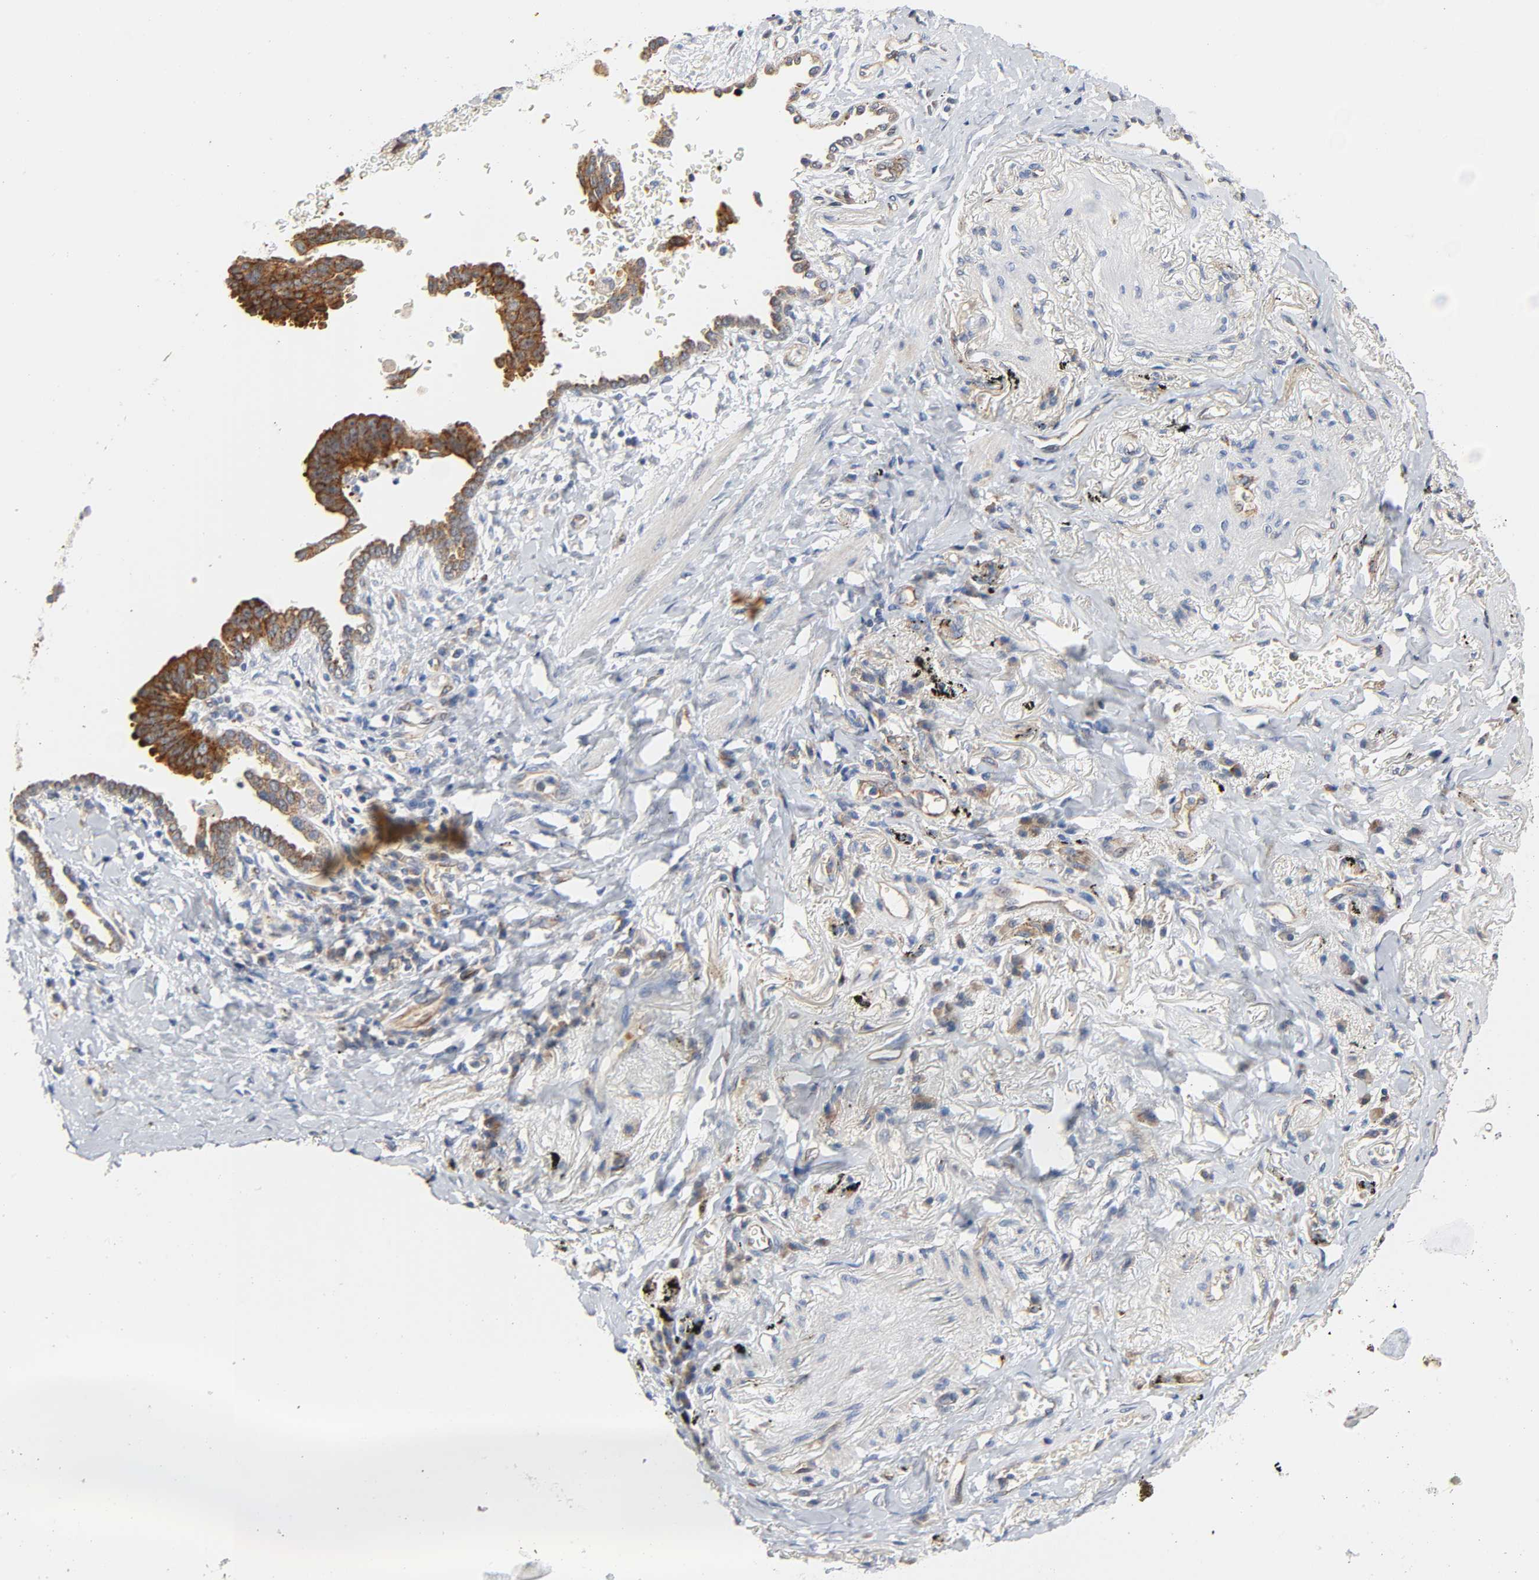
{"staining": {"intensity": "strong", "quantity": ">75%", "location": "cytoplasmic/membranous"}, "tissue": "lung cancer", "cell_type": "Tumor cells", "image_type": "cancer", "snomed": [{"axis": "morphology", "description": "Adenocarcinoma, NOS"}, {"axis": "topography", "description": "Lung"}], "caption": "Protein staining reveals strong cytoplasmic/membranous staining in about >75% of tumor cells in lung cancer (adenocarcinoma). Nuclei are stained in blue.", "gene": "CD2AP", "patient": {"sex": "female", "age": 64}}